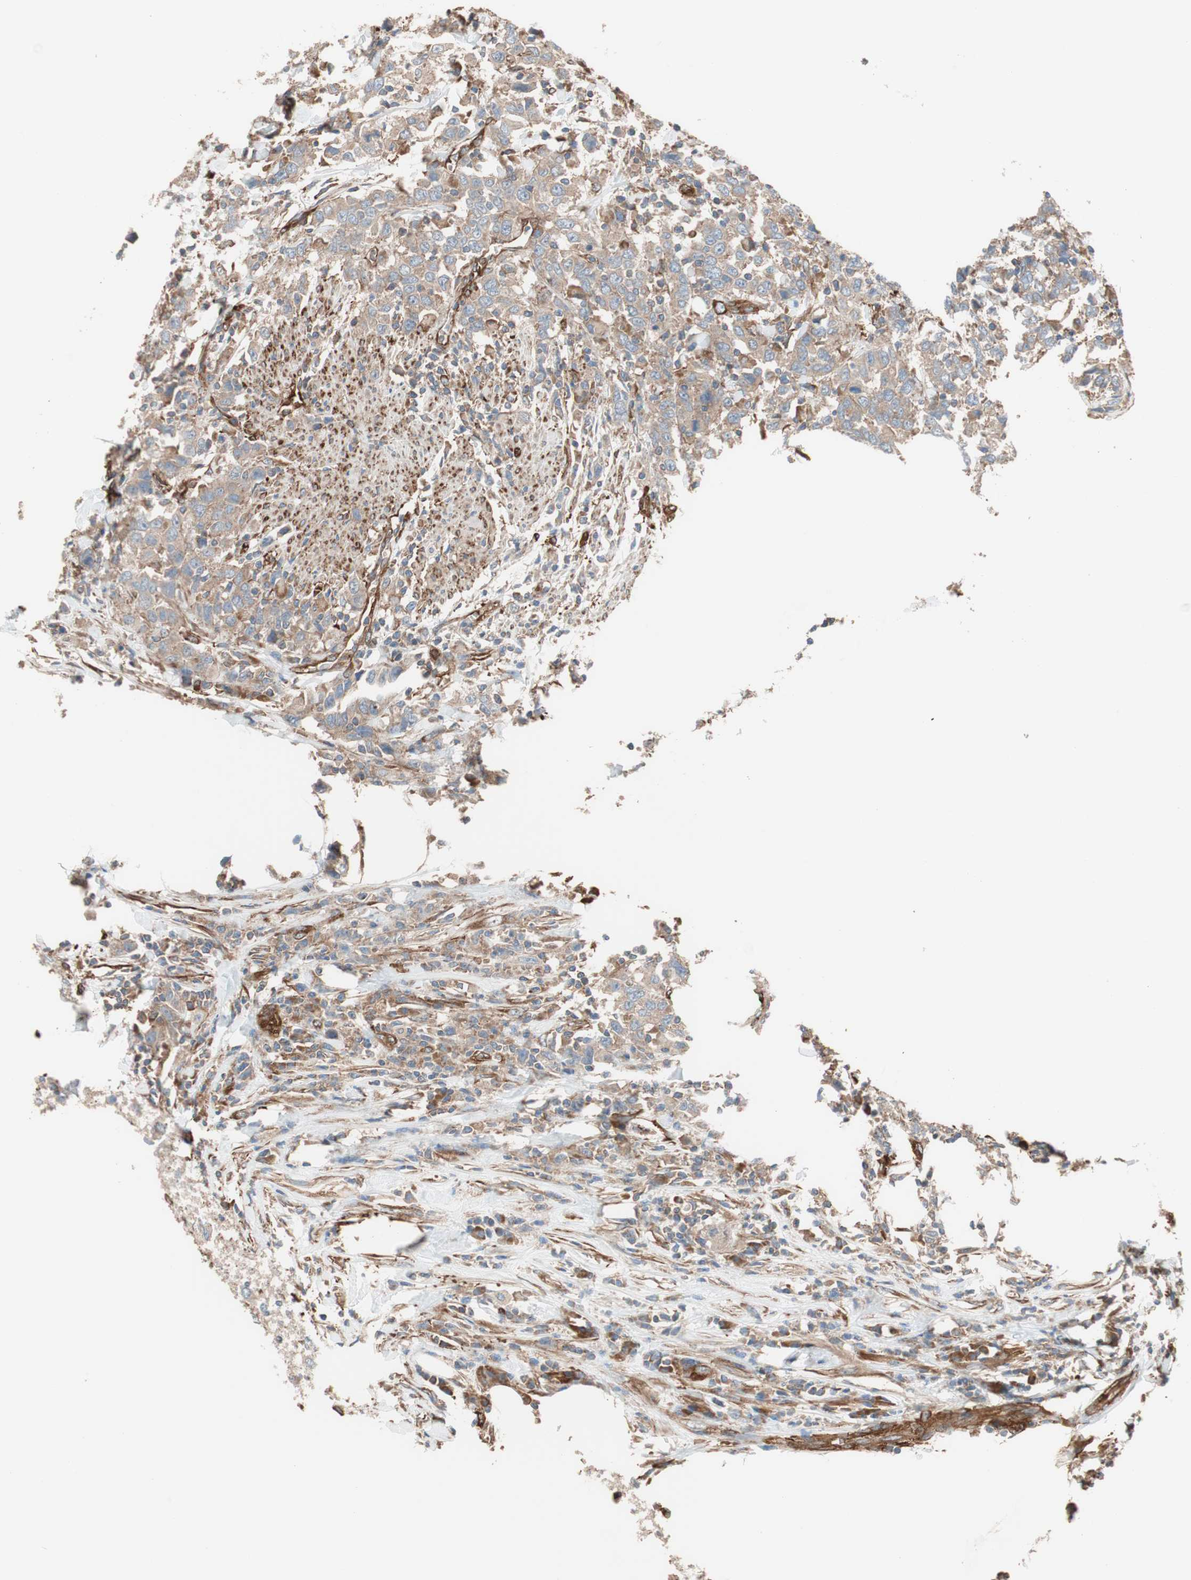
{"staining": {"intensity": "moderate", "quantity": ">75%", "location": "cytoplasmic/membranous"}, "tissue": "urothelial cancer", "cell_type": "Tumor cells", "image_type": "cancer", "snomed": [{"axis": "morphology", "description": "Urothelial carcinoma, High grade"}, {"axis": "topography", "description": "Urinary bladder"}], "caption": "A brown stain highlights moderate cytoplasmic/membranous positivity of a protein in human urothelial cancer tumor cells.", "gene": "GPSM2", "patient": {"sex": "male", "age": 61}}